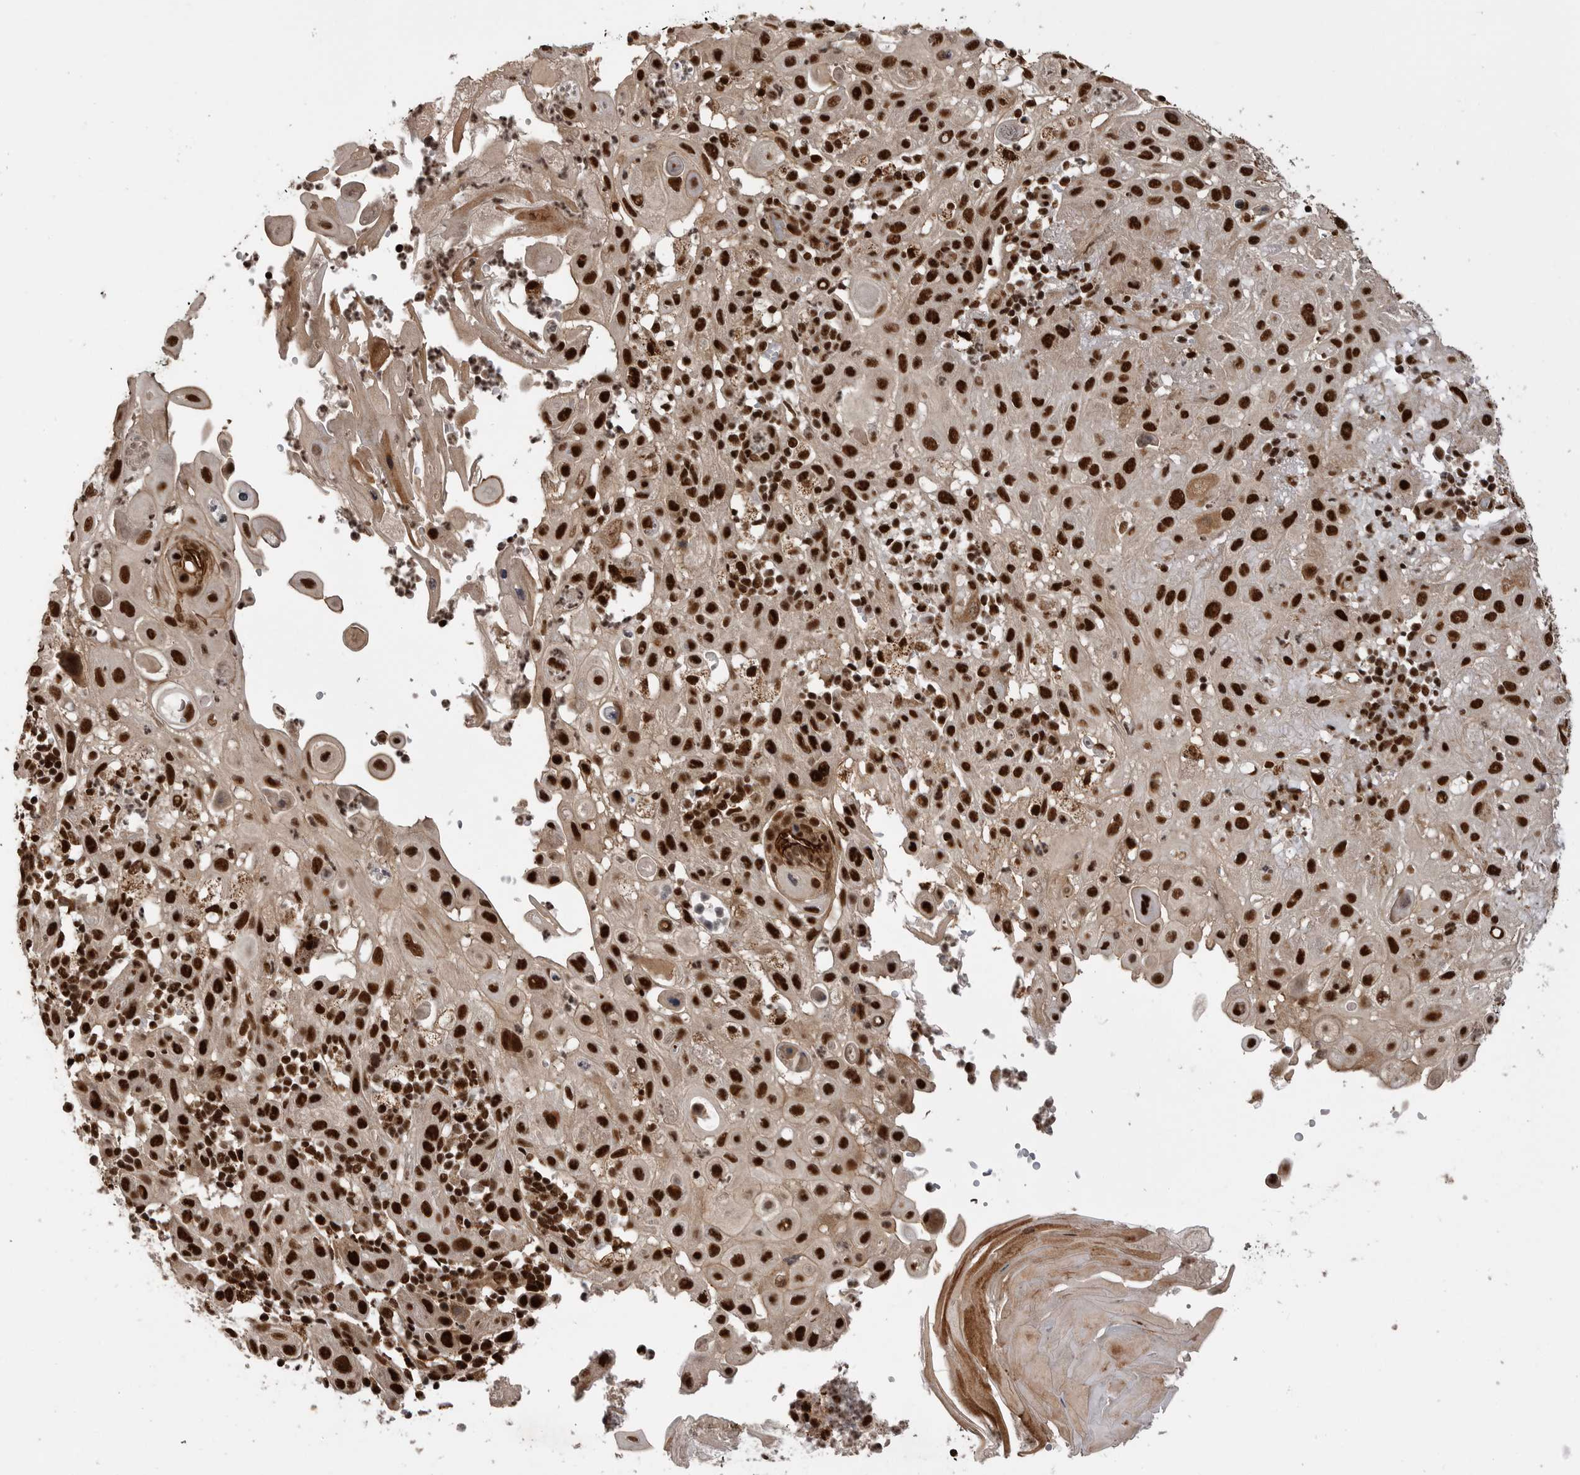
{"staining": {"intensity": "strong", "quantity": ">75%", "location": "nuclear"}, "tissue": "skin cancer", "cell_type": "Tumor cells", "image_type": "cancer", "snomed": [{"axis": "morphology", "description": "Normal tissue, NOS"}, {"axis": "morphology", "description": "Squamous cell carcinoma, NOS"}, {"axis": "topography", "description": "Skin"}], "caption": "IHC (DAB) staining of human skin cancer (squamous cell carcinoma) exhibits strong nuclear protein expression in approximately >75% of tumor cells. The staining is performed using DAB (3,3'-diaminobenzidine) brown chromogen to label protein expression. The nuclei are counter-stained blue using hematoxylin.", "gene": "PPP1R8", "patient": {"sex": "female", "age": 96}}